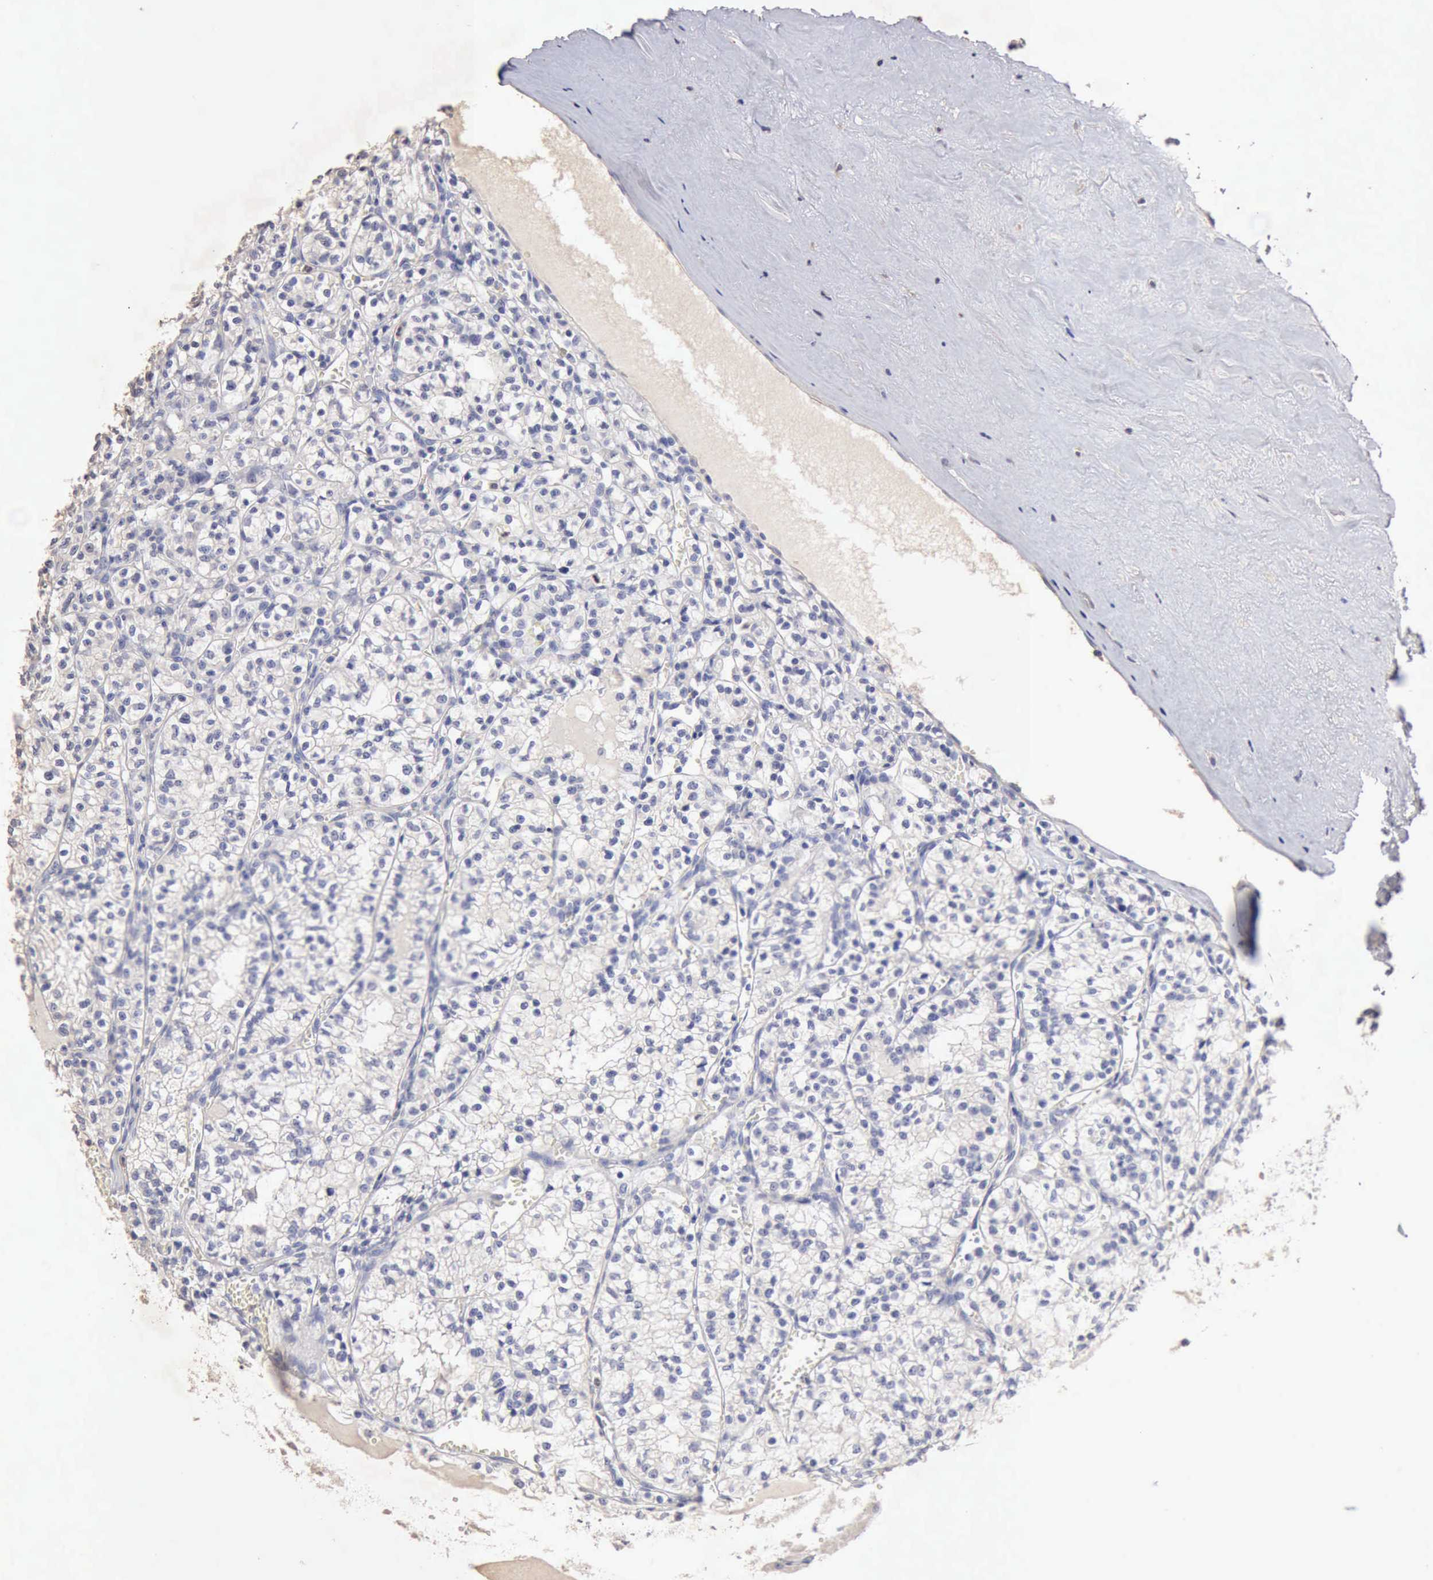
{"staining": {"intensity": "negative", "quantity": "none", "location": "none"}, "tissue": "renal cancer", "cell_type": "Tumor cells", "image_type": "cancer", "snomed": [{"axis": "morphology", "description": "Adenocarcinoma, NOS"}, {"axis": "topography", "description": "Kidney"}], "caption": "High magnification brightfield microscopy of renal adenocarcinoma stained with DAB (3,3'-diaminobenzidine) (brown) and counterstained with hematoxylin (blue): tumor cells show no significant positivity.", "gene": "KRT6B", "patient": {"sex": "male", "age": 61}}